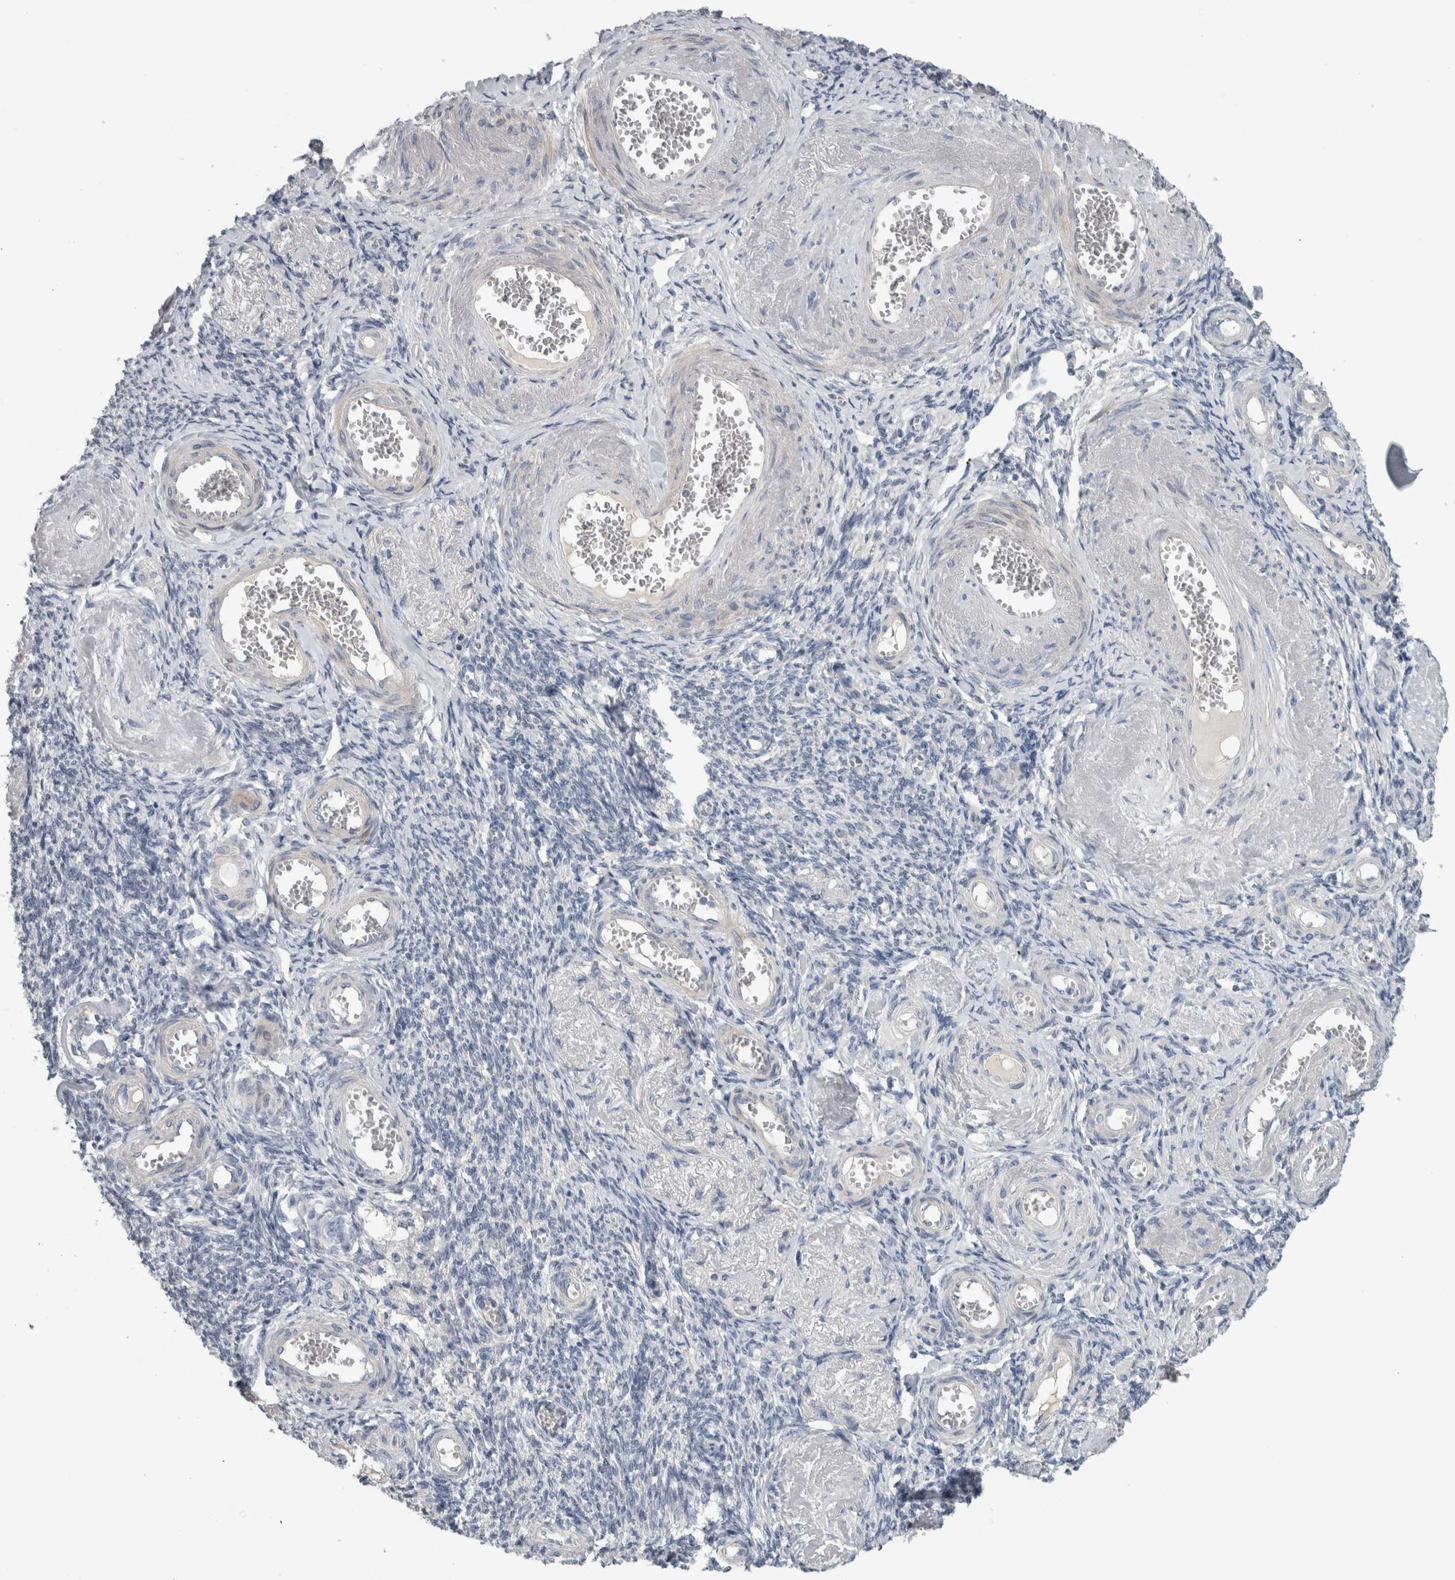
{"staining": {"intensity": "negative", "quantity": "none", "location": "none"}, "tissue": "adipose tissue", "cell_type": "Adipocytes", "image_type": "normal", "snomed": [{"axis": "morphology", "description": "Normal tissue, NOS"}, {"axis": "topography", "description": "Vascular tissue"}, {"axis": "topography", "description": "Fallopian tube"}, {"axis": "topography", "description": "Ovary"}], "caption": "Immunohistochemistry (IHC) micrograph of normal adipose tissue stained for a protein (brown), which displays no staining in adipocytes. (DAB (3,3'-diaminobenzidine) immunohistochemistry (IHC), high magnification).", "gene": "ADAM2", "patient": {"sex": "female", "age": 67}}